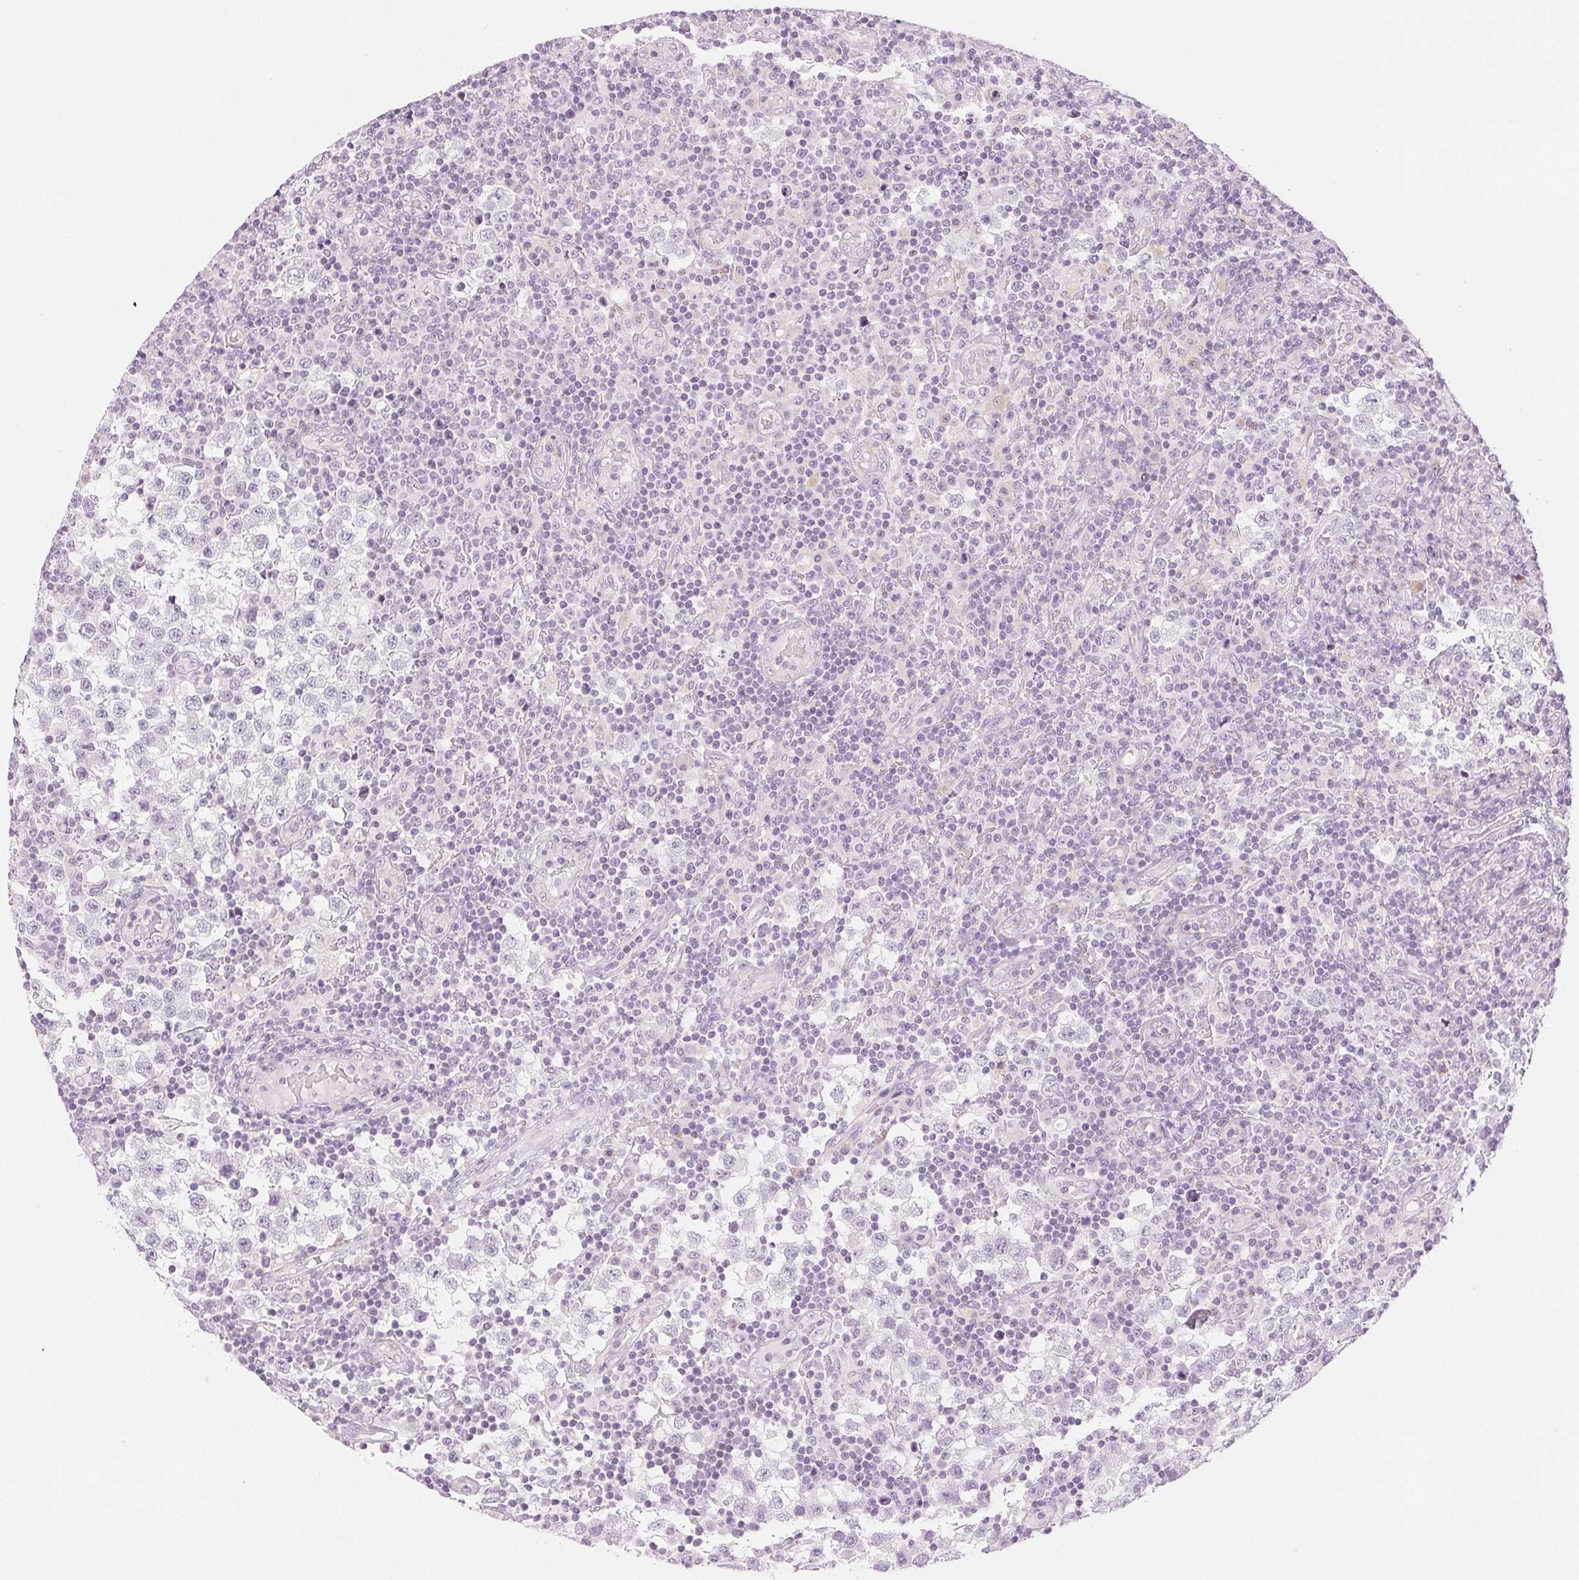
{"staining": {"intensity": "negative", "quantity": "none", "location": "none"}, "tissue": "testis cancer", "cell_type": "Tumor cells", "image_type": "cancer", "snomed": [{"axis": "morphology", "description": "Seminoma, NOS"}, {"axis": "topography", "description": "Testis"}], "caption": "Immunohistochemistry (IHC) of human seminoma (testis) exhibits no staining in tumor cells. (DAB (3,3'-diaminobenzidine) immunohistochemistry (IHC), high magnification).", "gene": "SLC5A2", "patient": {"sex": "male", "age": 34}}